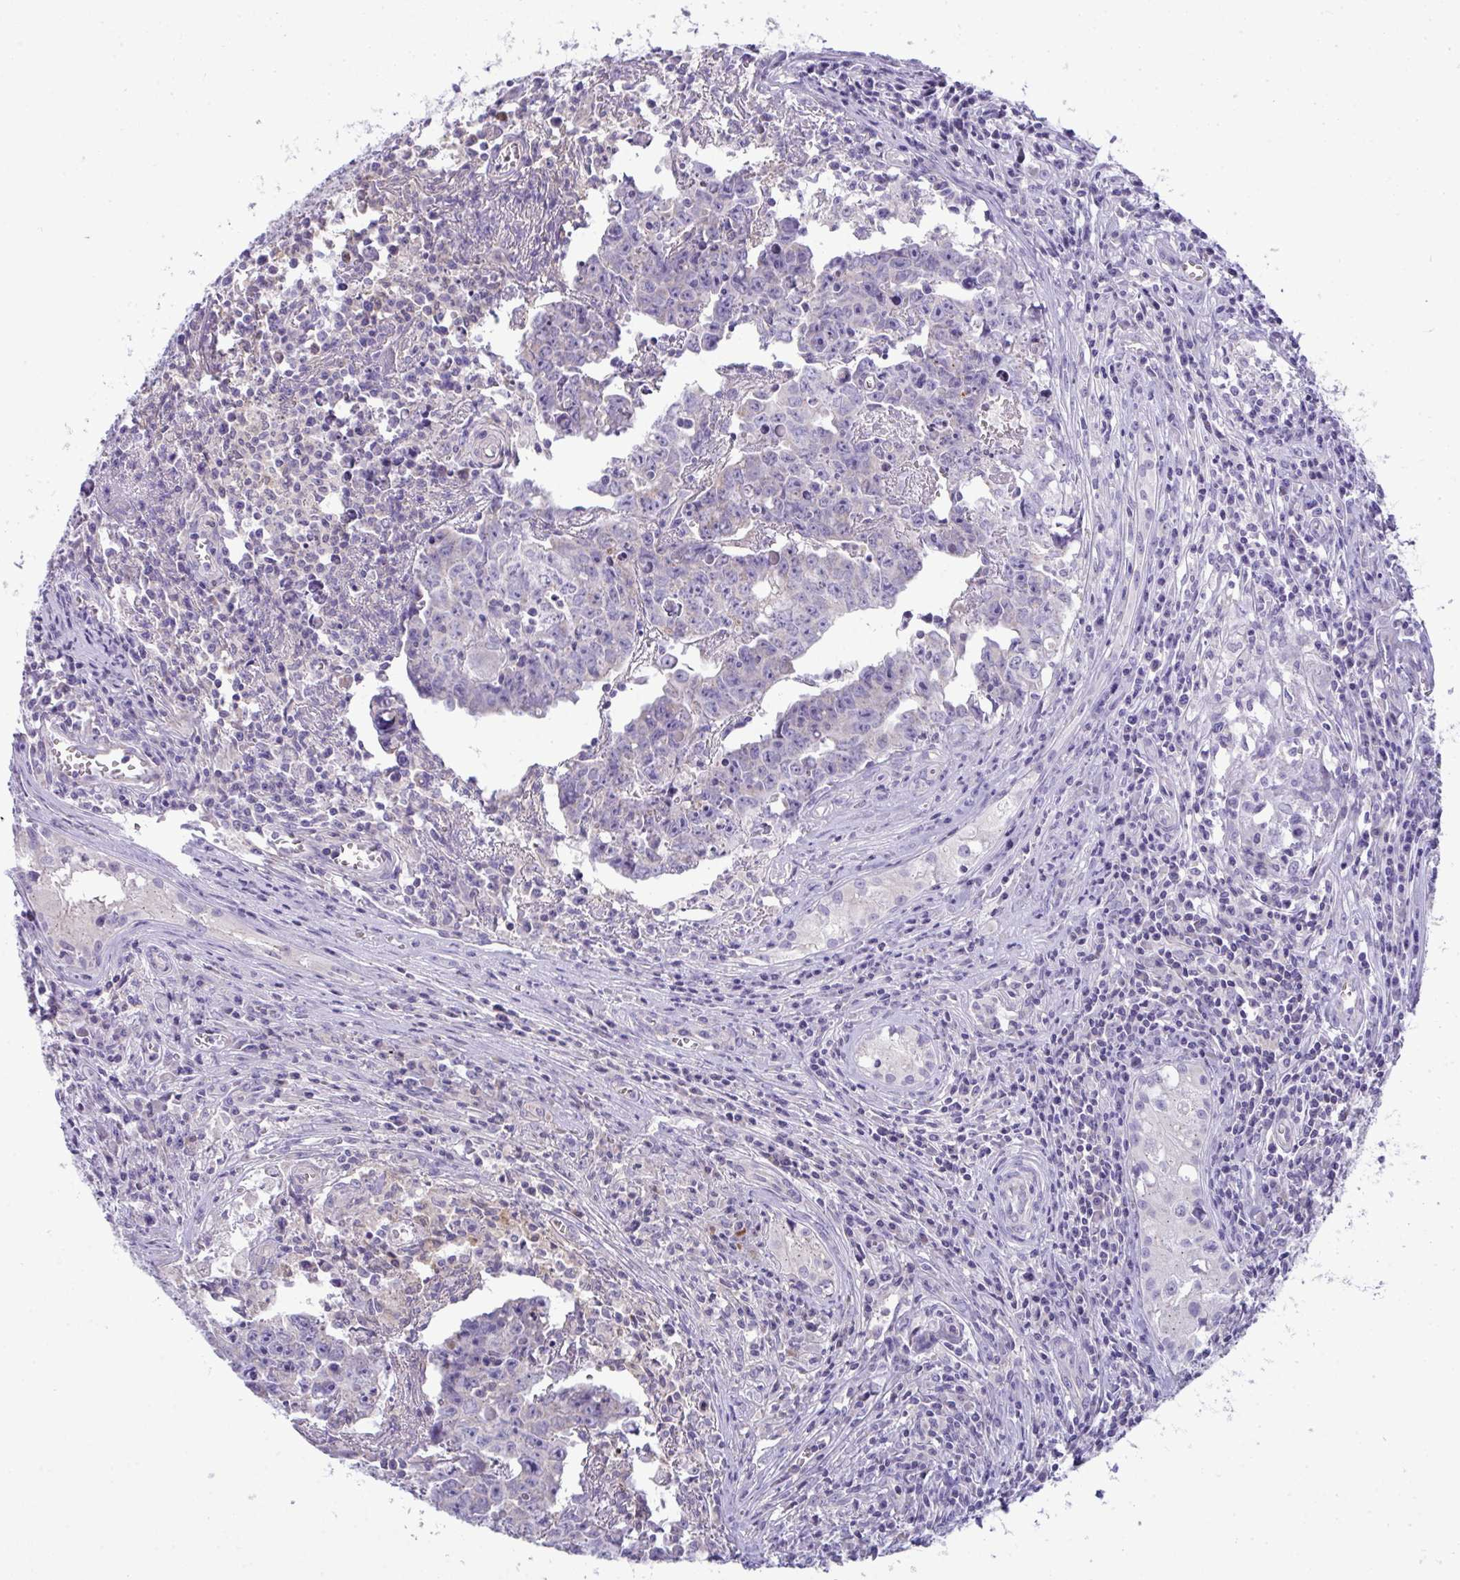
{"staining": {"intensity": "negative", "quantity": "none", "location": "none"}, "tissue": "testis cancer", "cell_type": "Tumor cells", "image_type": "cancer", "snomed": [{"axis": "morphology", "description": "Carcinoma, Embryonal, NOS"}, {"axis": "topography", "description": "Testis"}], "caption": "IHC of testis cancer displays no positivity in tumor cells. (DAB (3,3'-diaminobenzidine) immunohistochemistry with hematoxylin counter stain).", "gene": "PLA2G12B", "patient": {"sex": "male", "age": 22}}